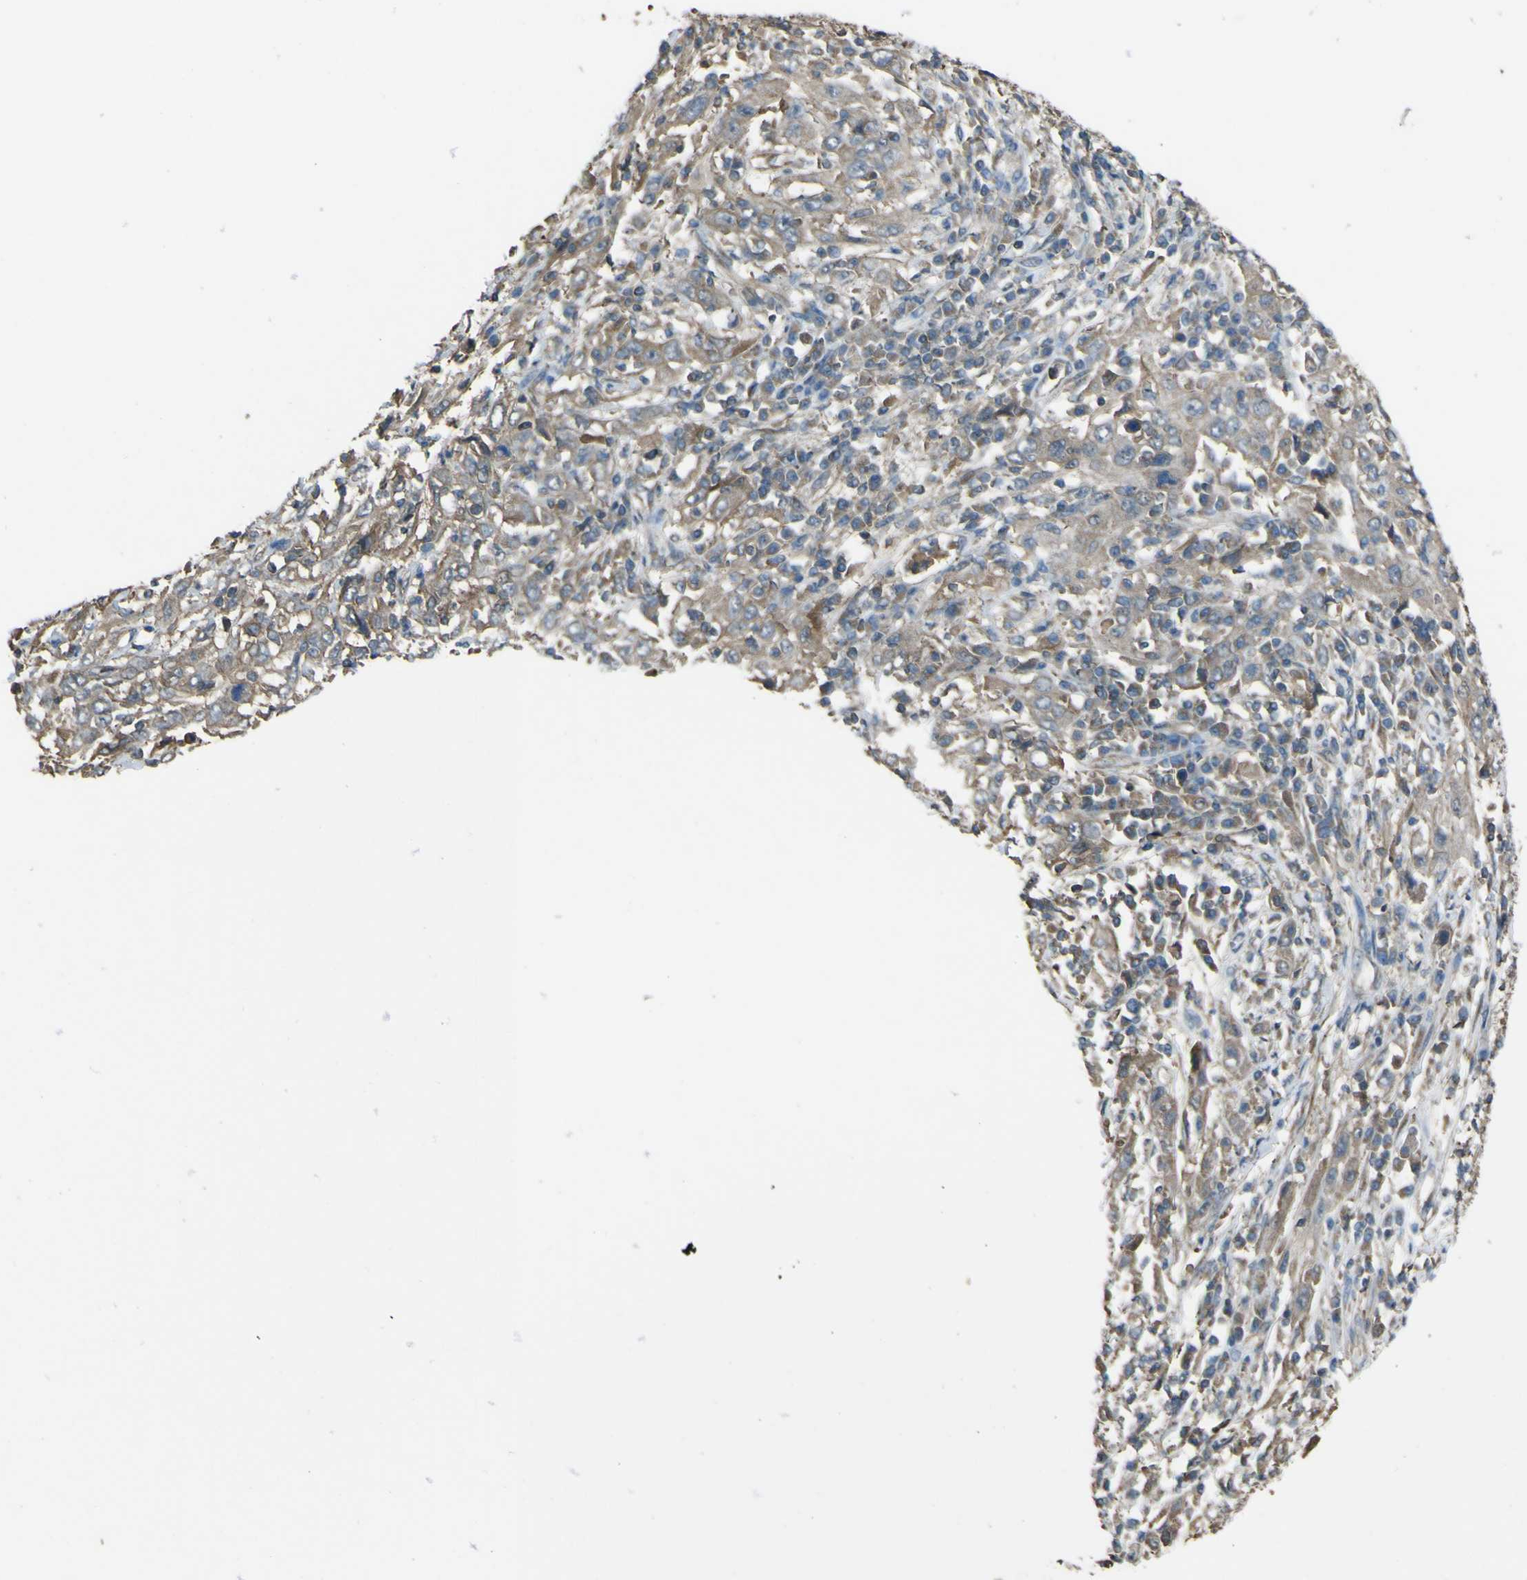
{"staining": {"intensity": "weak", "quantity": "25%-75%", "location": "cytoplasmic/membranous"}, "tissue": "cervical cancer", "cell_type": "Tumor cells", "image_type": "cancer", "snomed": [{"axis": "morphology", "description": "Squamous cell carcinoma, NOS"}, {"axis": "topography", "description": "Cervix"}], "caption": "This is an image of immunohistochemistry (IHC) staining of cervical cancer (squamous cell carcinoma), which shows weak expression in the cytoplasmic/membranous of tumor cells.", "gene": "NAALADL2", "patient": {"sex": "female", "age": 46}}